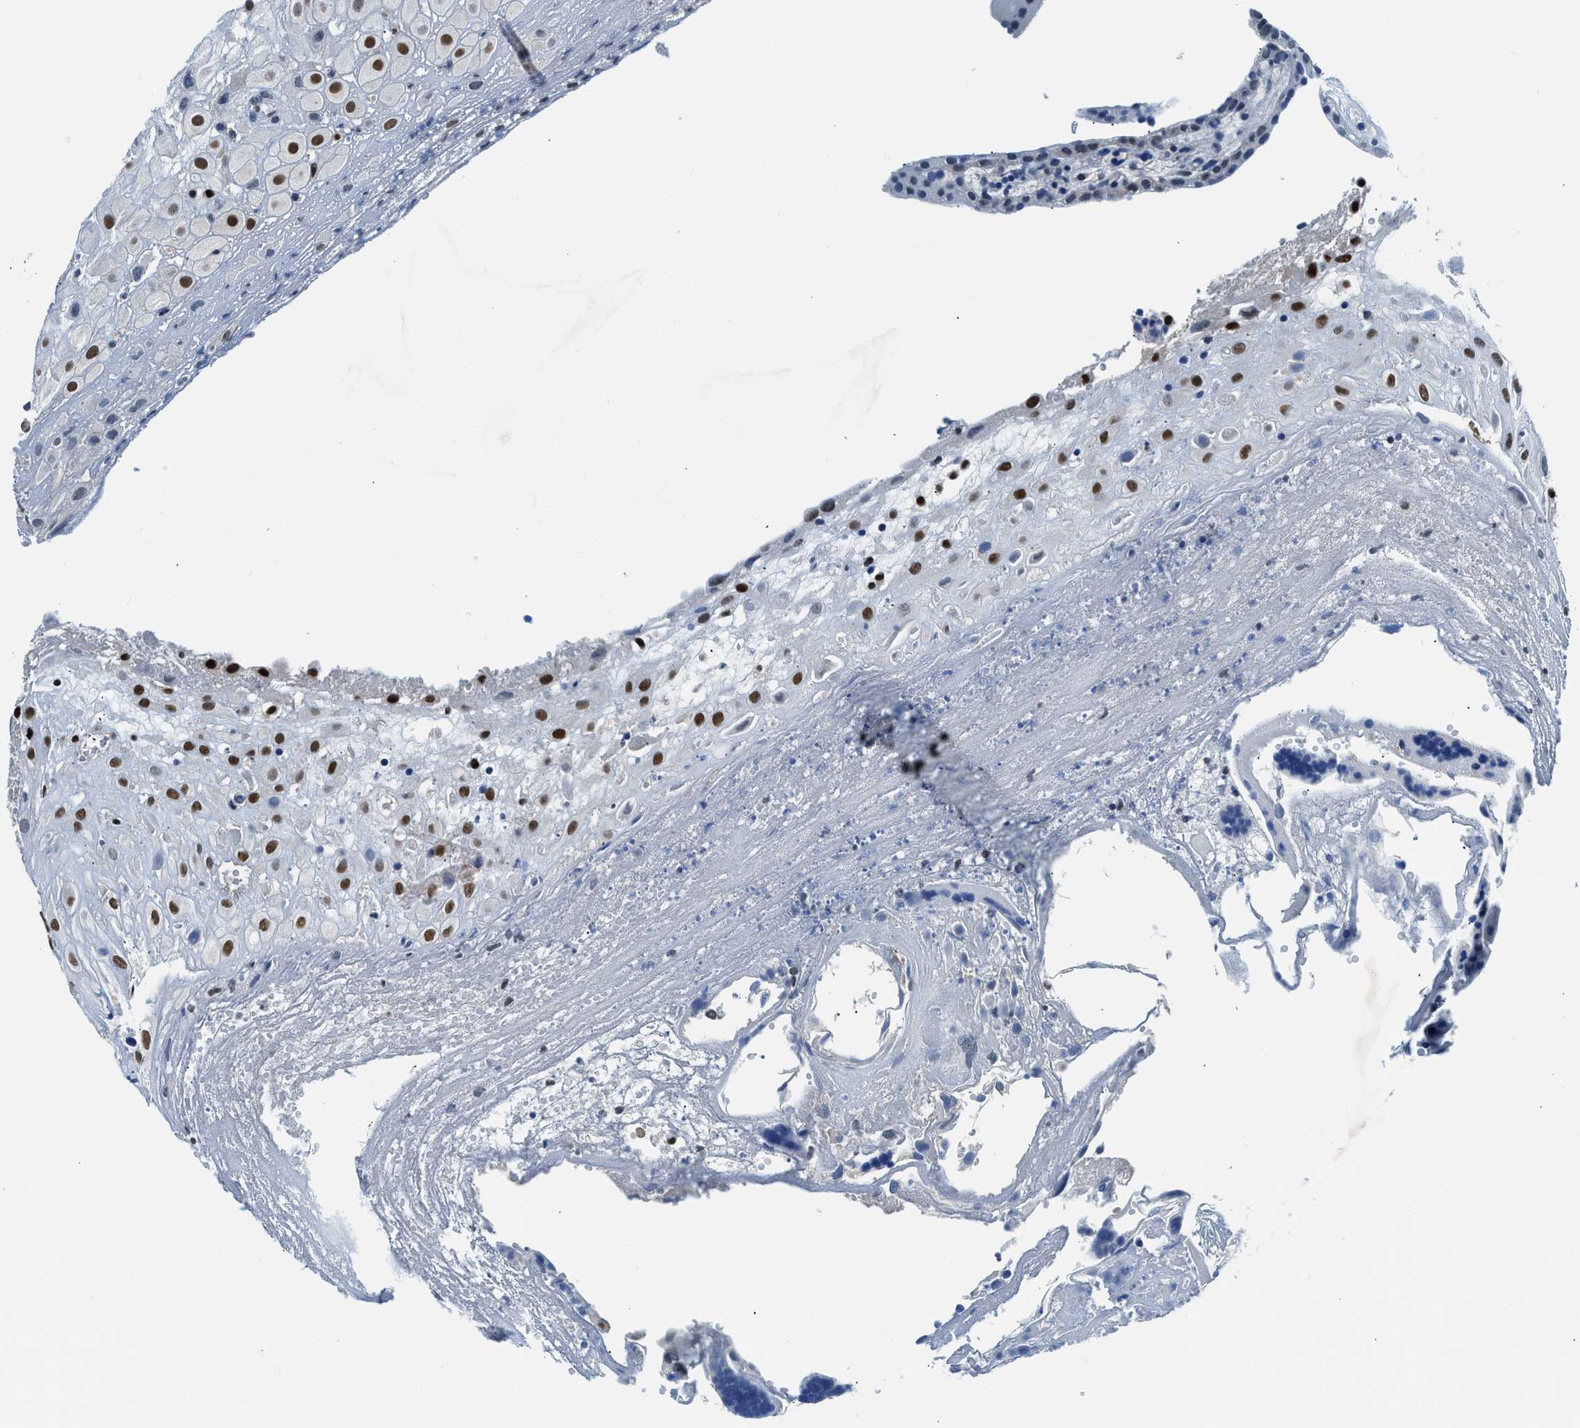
{"staining": {"intensity": "strong", "quantity": "25%-75%", "location": "nuclear"}, "tissue": "placenta", "cell_type": "Decidual cells", "image_type": "normal", "snomed": [{"axis": "morphology", "description": "Normal tissue, NOS"}, {"axis": "topography", "description": "Placenta"}], "caption": "Protein analysis of normal placenta exhibits strong nuclear staining in approximately 25%-75% of decidual cells.", "gene": "ALX1", "patient": {"sex": "female", "age": 18}}